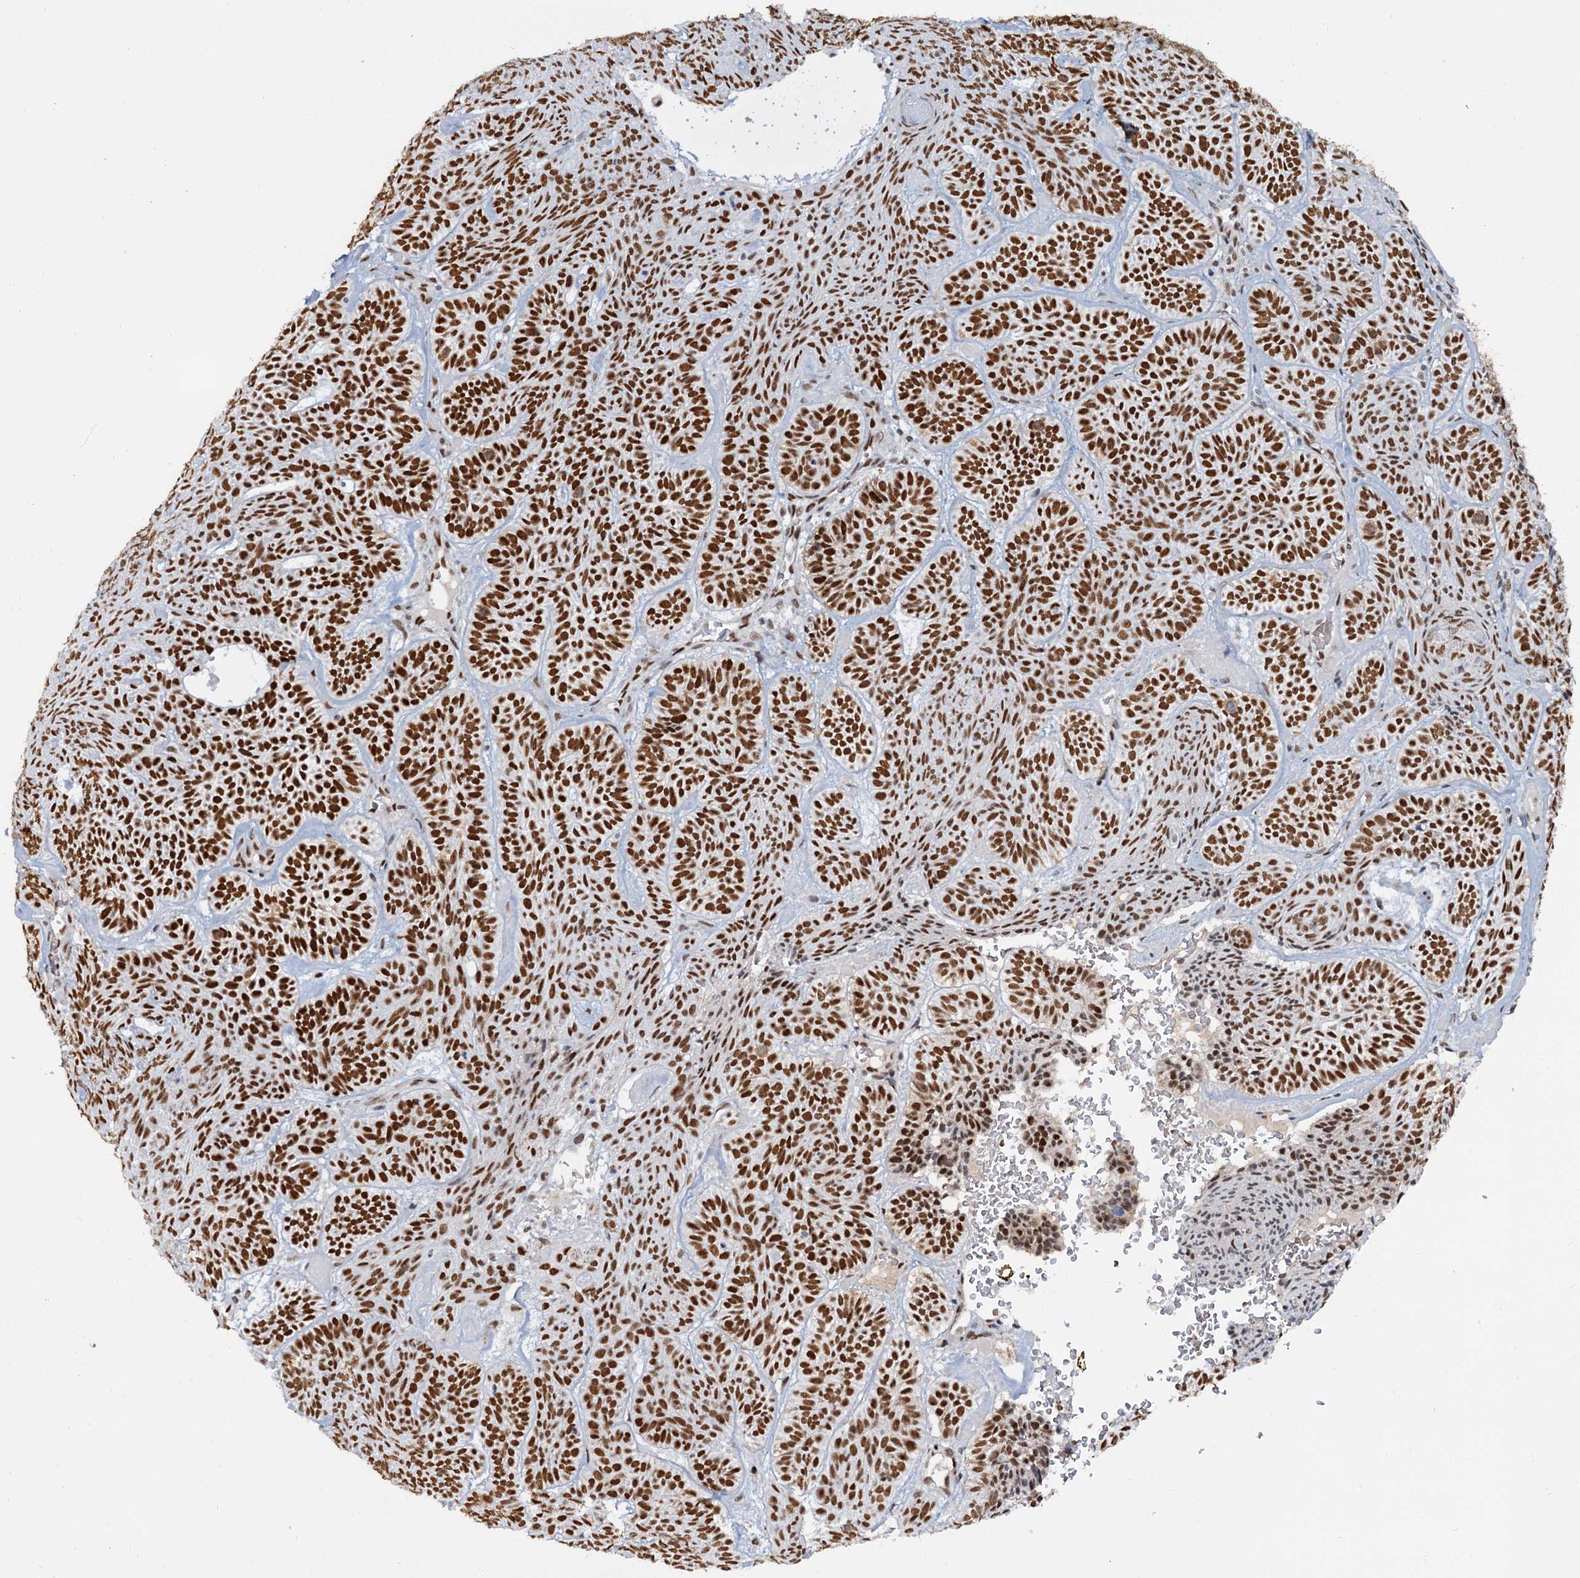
{"staining": {"intensity": "strong", "quantity": ">75%", "location": "nuclear"}, "tissue": "skin cancer", "cell_type": "Tumor cells", "image_type": "cancer", "snomed": [{"axis": "morphology", "description": "Basal cell carcinoma"}, {"axis": "topography", "description": "Skin"}], "caption": "A histopathology image showing strong nuclear expression in about >75% of tumor cells in skin cancer, as visualized by brown immunohistochemical staining.", "gene": "RPRD1A", "patient": {"sex": "male", "age": 85}}